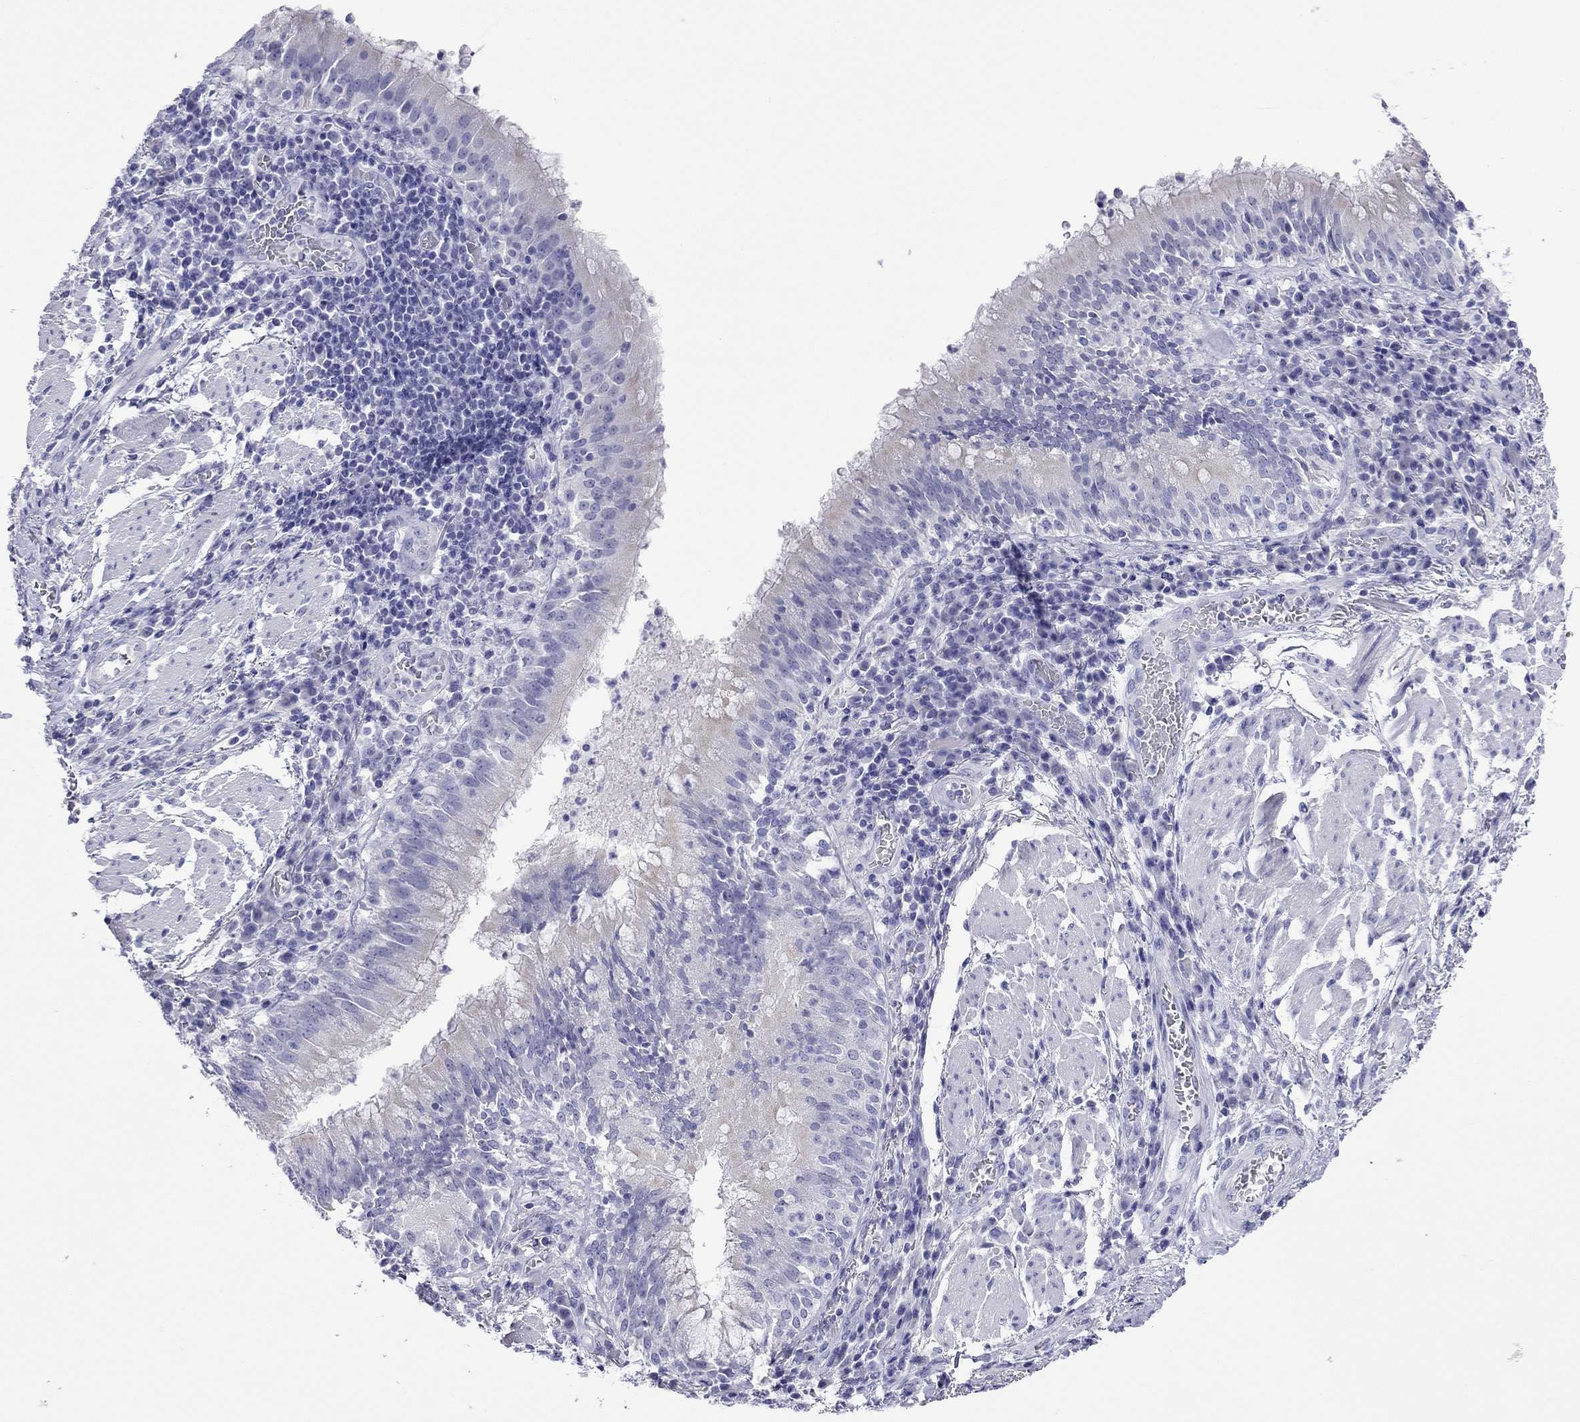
{"staining": {"intensity": "negative", "quantity": "none", "location": "none"}, "tissue": "adipose tissue", "cell_type": "Adipocytes", "image_type": "normal", "snomed": [{"axis": "morphology", "description": "Normal tissue, NOS"}, {"axis": "topography", "description": "Lymph node"}, {"axis": "topography", "description": "Bronchus"}], "caption": "High power microscopy photomicrograph of an IHC image of unremarkable adipose tissue, revealing no significant staining in adipocytes.", "gene": "FIGLA", "patient": {"sex": "male", "age": 56}}